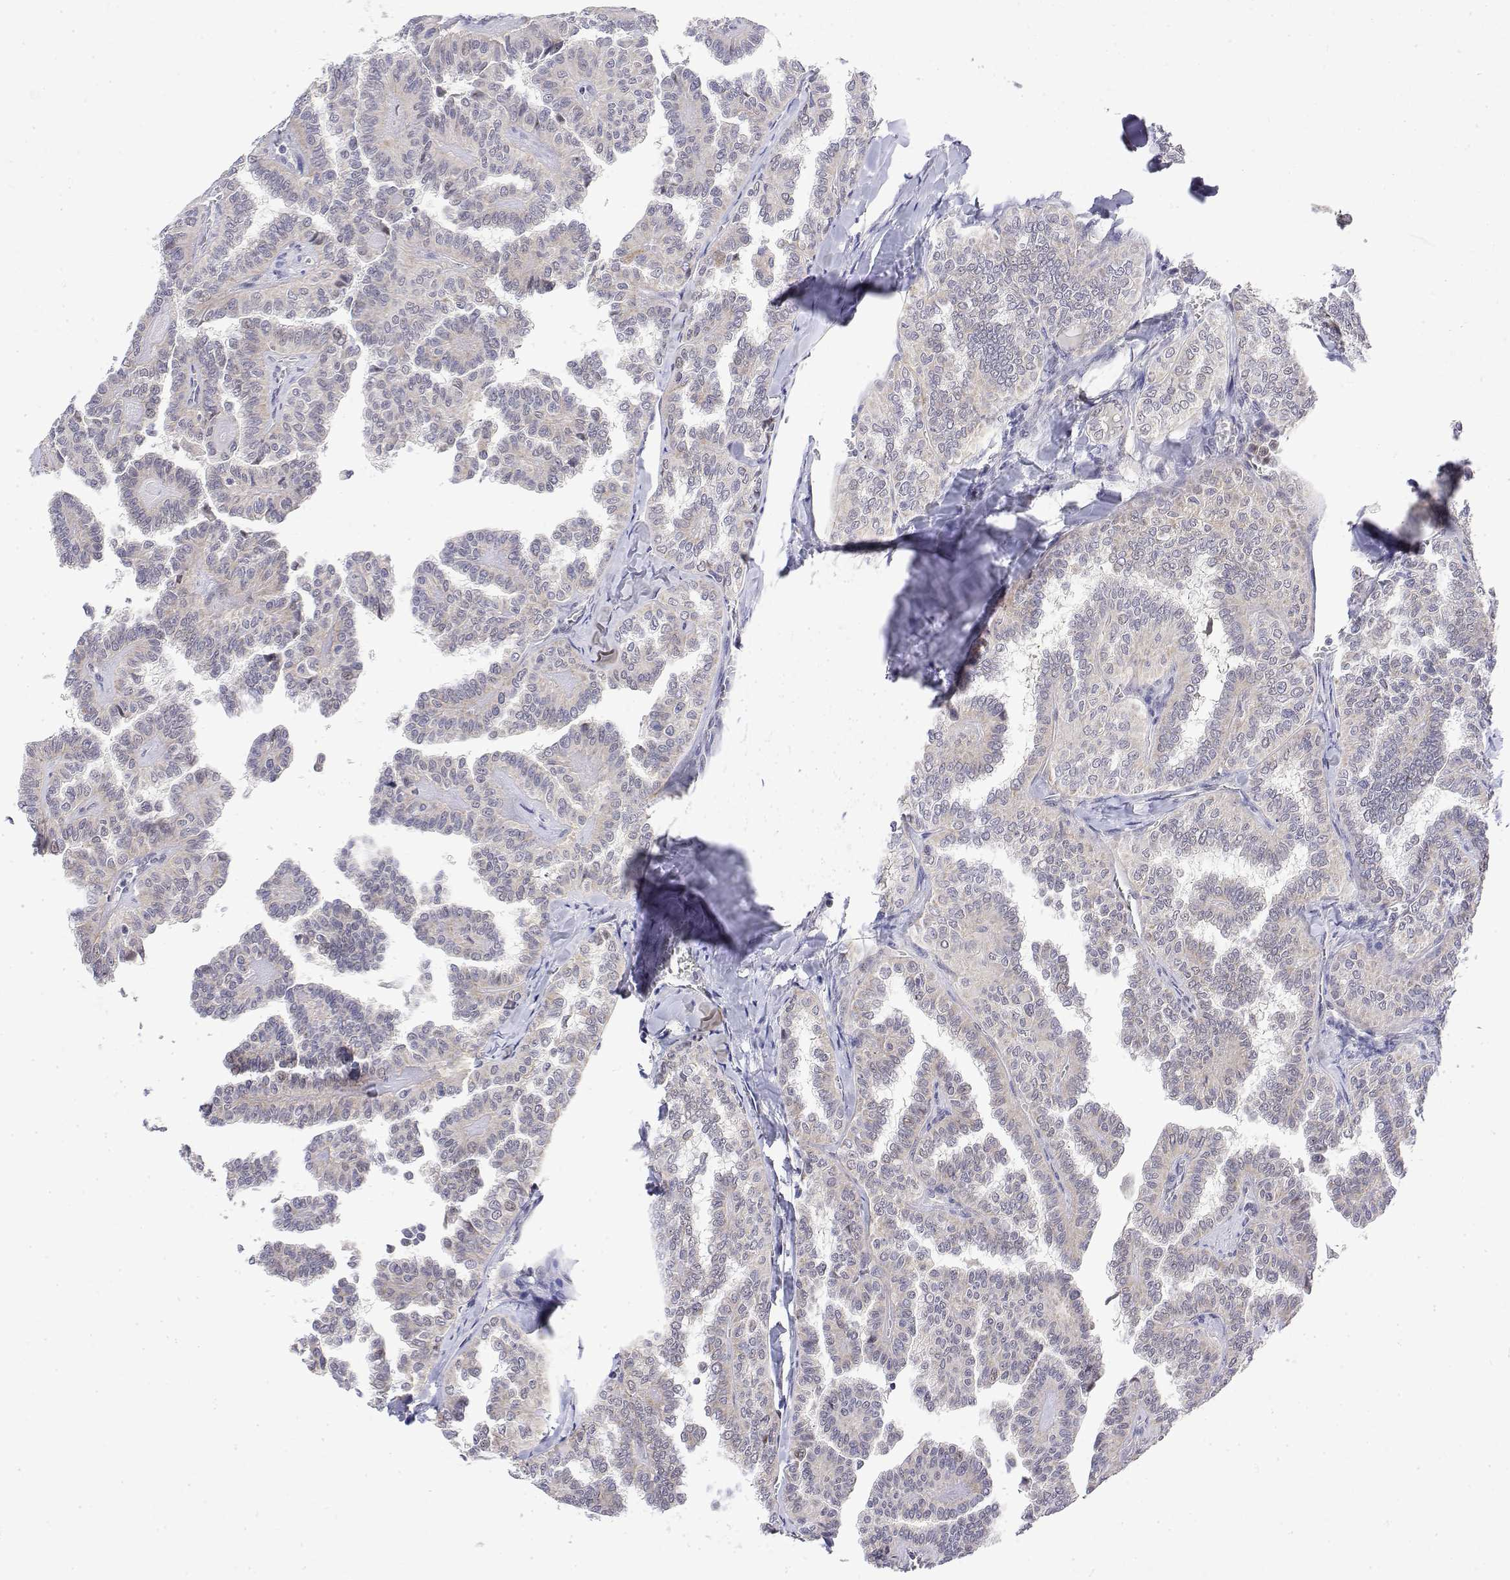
{"staining": {"intensity": "negative", "quantity": "none", "location": "none"}, "tissue": "thyroid cancer", "cell_type": "Tumor cells", "image_type": "cancer", "snomed": [{"axis": "morphology", "description": "Papillary adenocarcinoma, NOS"}, {"axis": "topography", "description": "Thyroid gland"}], "caption": "Tumor cells are negative for brown protein staining in thyroid cancer (papillary adenocarcinoma).", "gene": "GADD45GIP1", "patient": {"sex": "female", "age": 41}}